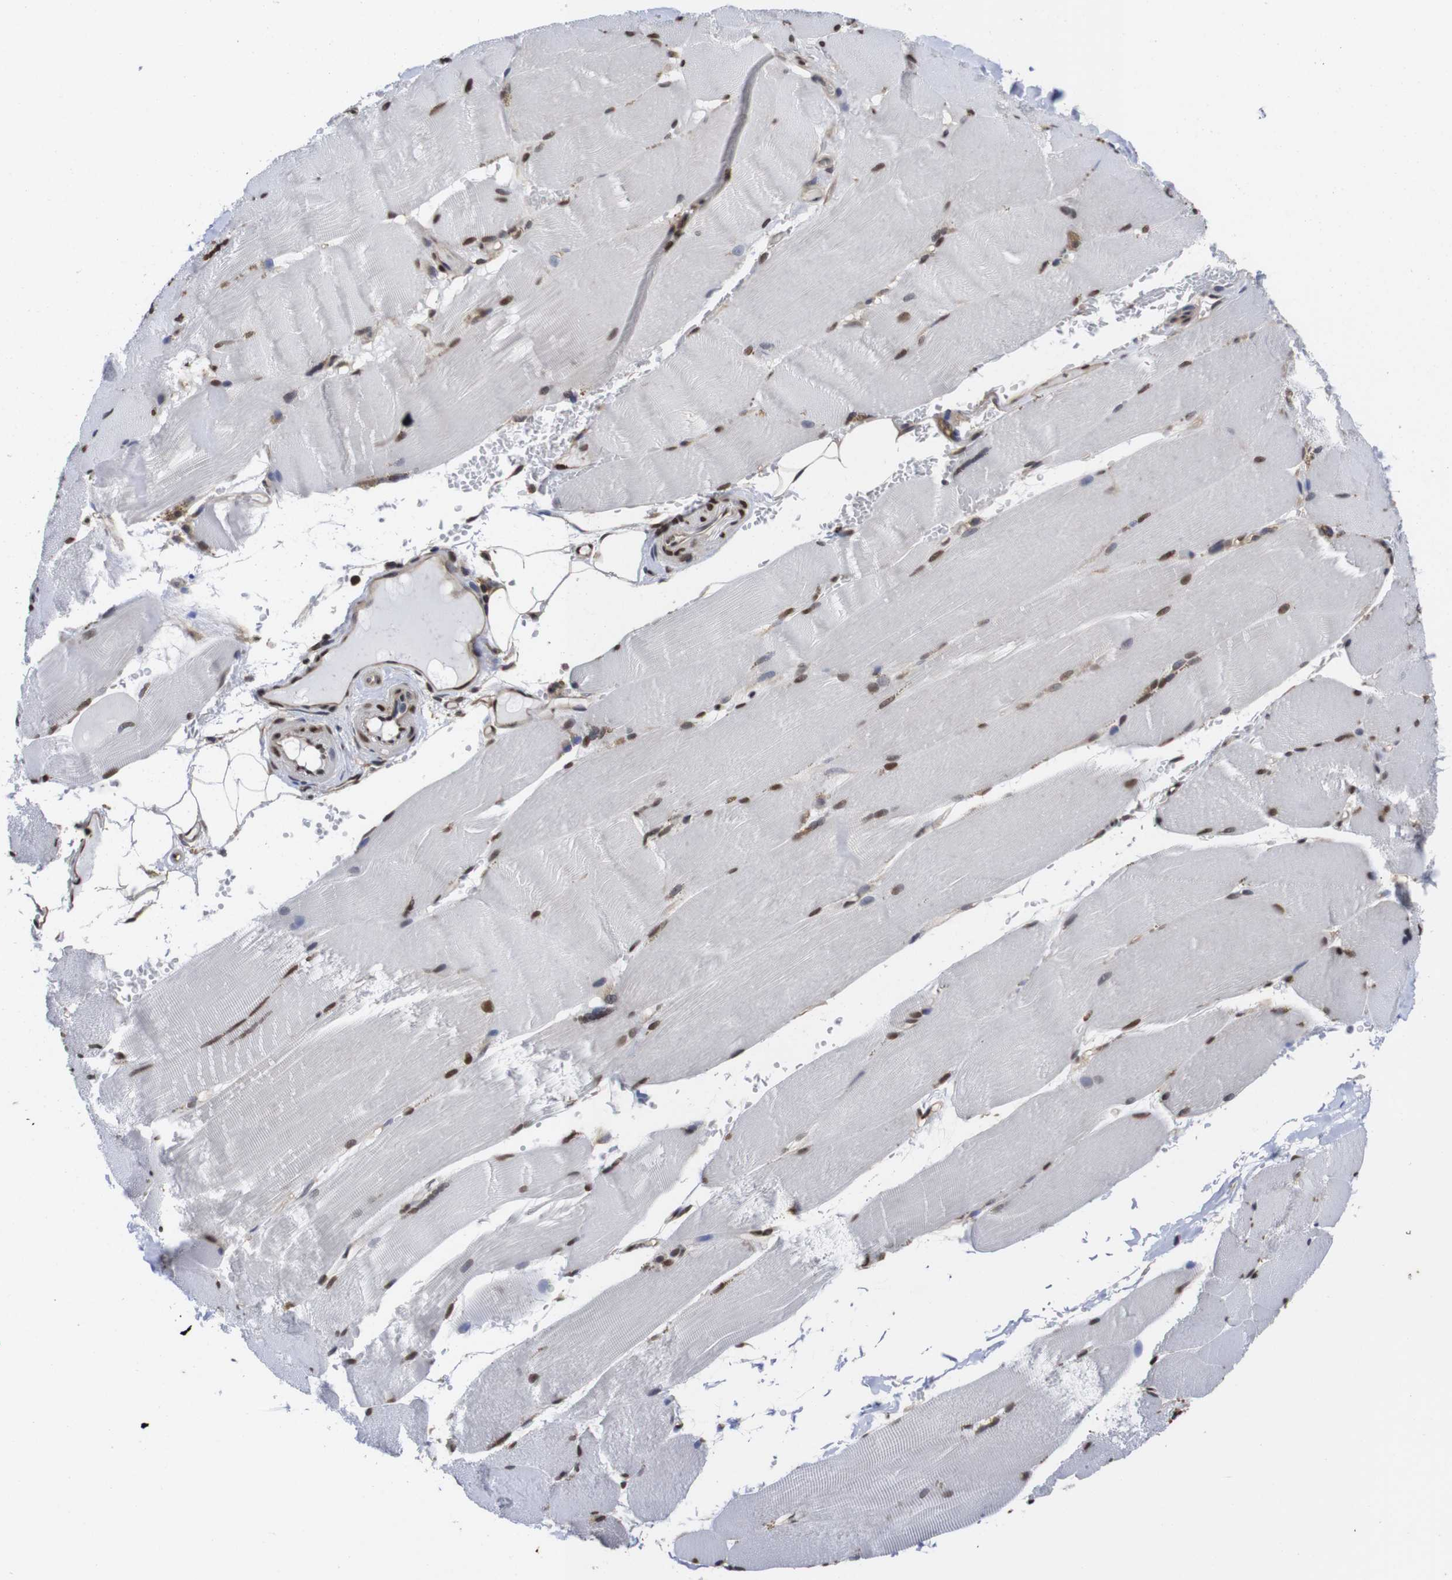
{"staining": {"intensity": "moderate", "quantity": ">75%", "location": "nuclear"}, "tissue": "skeletal muscle", "cell_type": "Myocytes", "image_type": "normal", "snomed": [{"axis": "morphology", "description": "Normal tissue, NOS"}, {"axis": "topography", "description": "Skin"}, {"axis": "topography", "description": "Skeletal muscle"}], "caption": "IHC (DAB (3,3'-diaminobenzidine)) staining of unremarkable human skeletal muscle demonstrates moderate nuclear protein staining in about >75% of myocytes.", "gene": "SUMO3", "patient": {"sex": "male", "age": 83}}